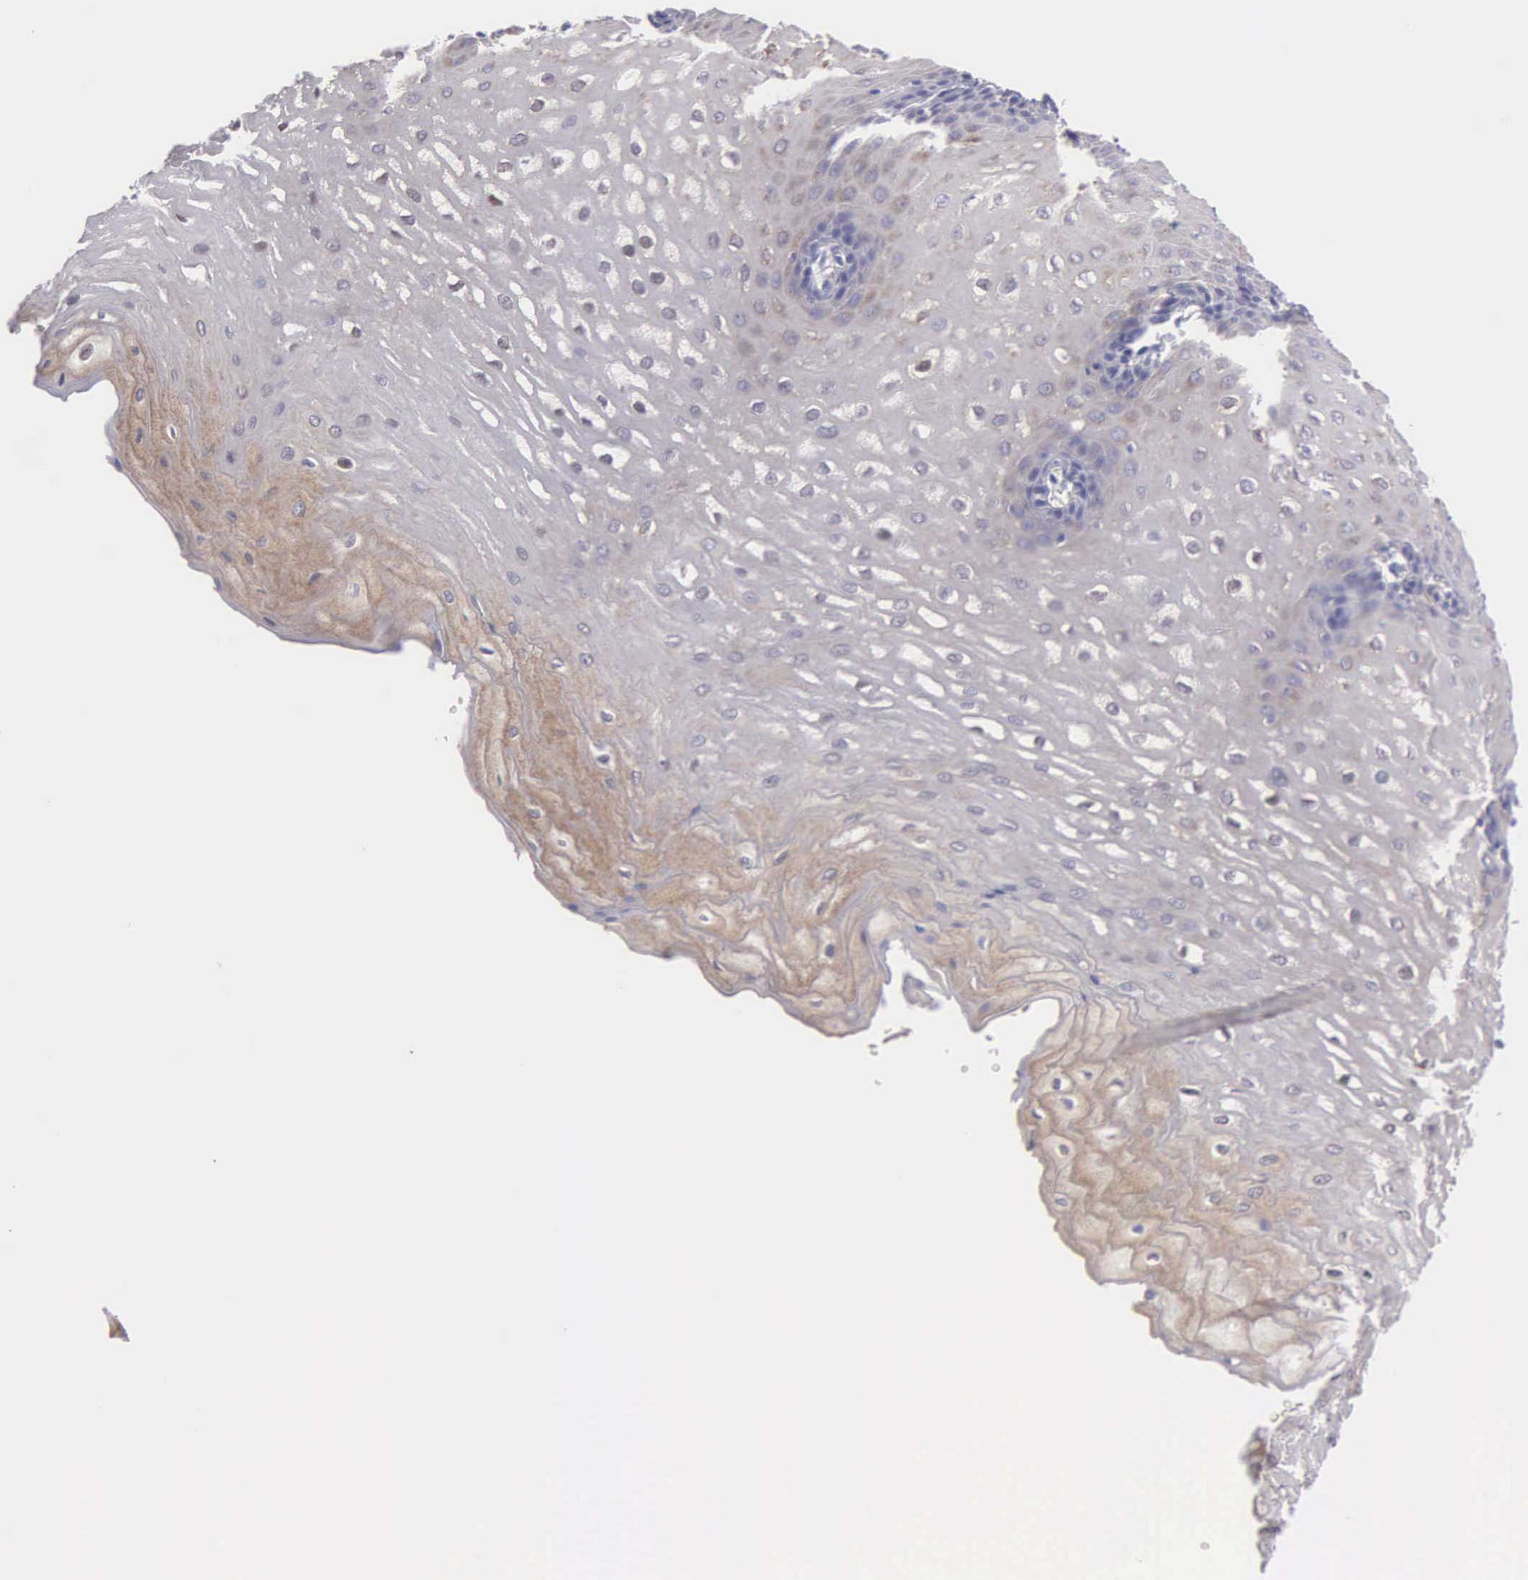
{"staining": {"intensity": "weak", "quantity": "<25%", "location": "cytoplasmic/membranous"}, "tissue": "esophagus", "cell_type": "Squamous epithelial cells", "image_type": "normal", "snomed": [{"axis": "morphology", "description": "Normal tissue, NOS"}, {"axis": "topography", "description": "Esophagus"}], "caption": "This is an immunohistochemistry micrograph of unremarkable human esophagus. There is no positivity in squamous epithelial cells.", "gene": "TYRP1", "patient": {"sex": "male", "age": 70}}